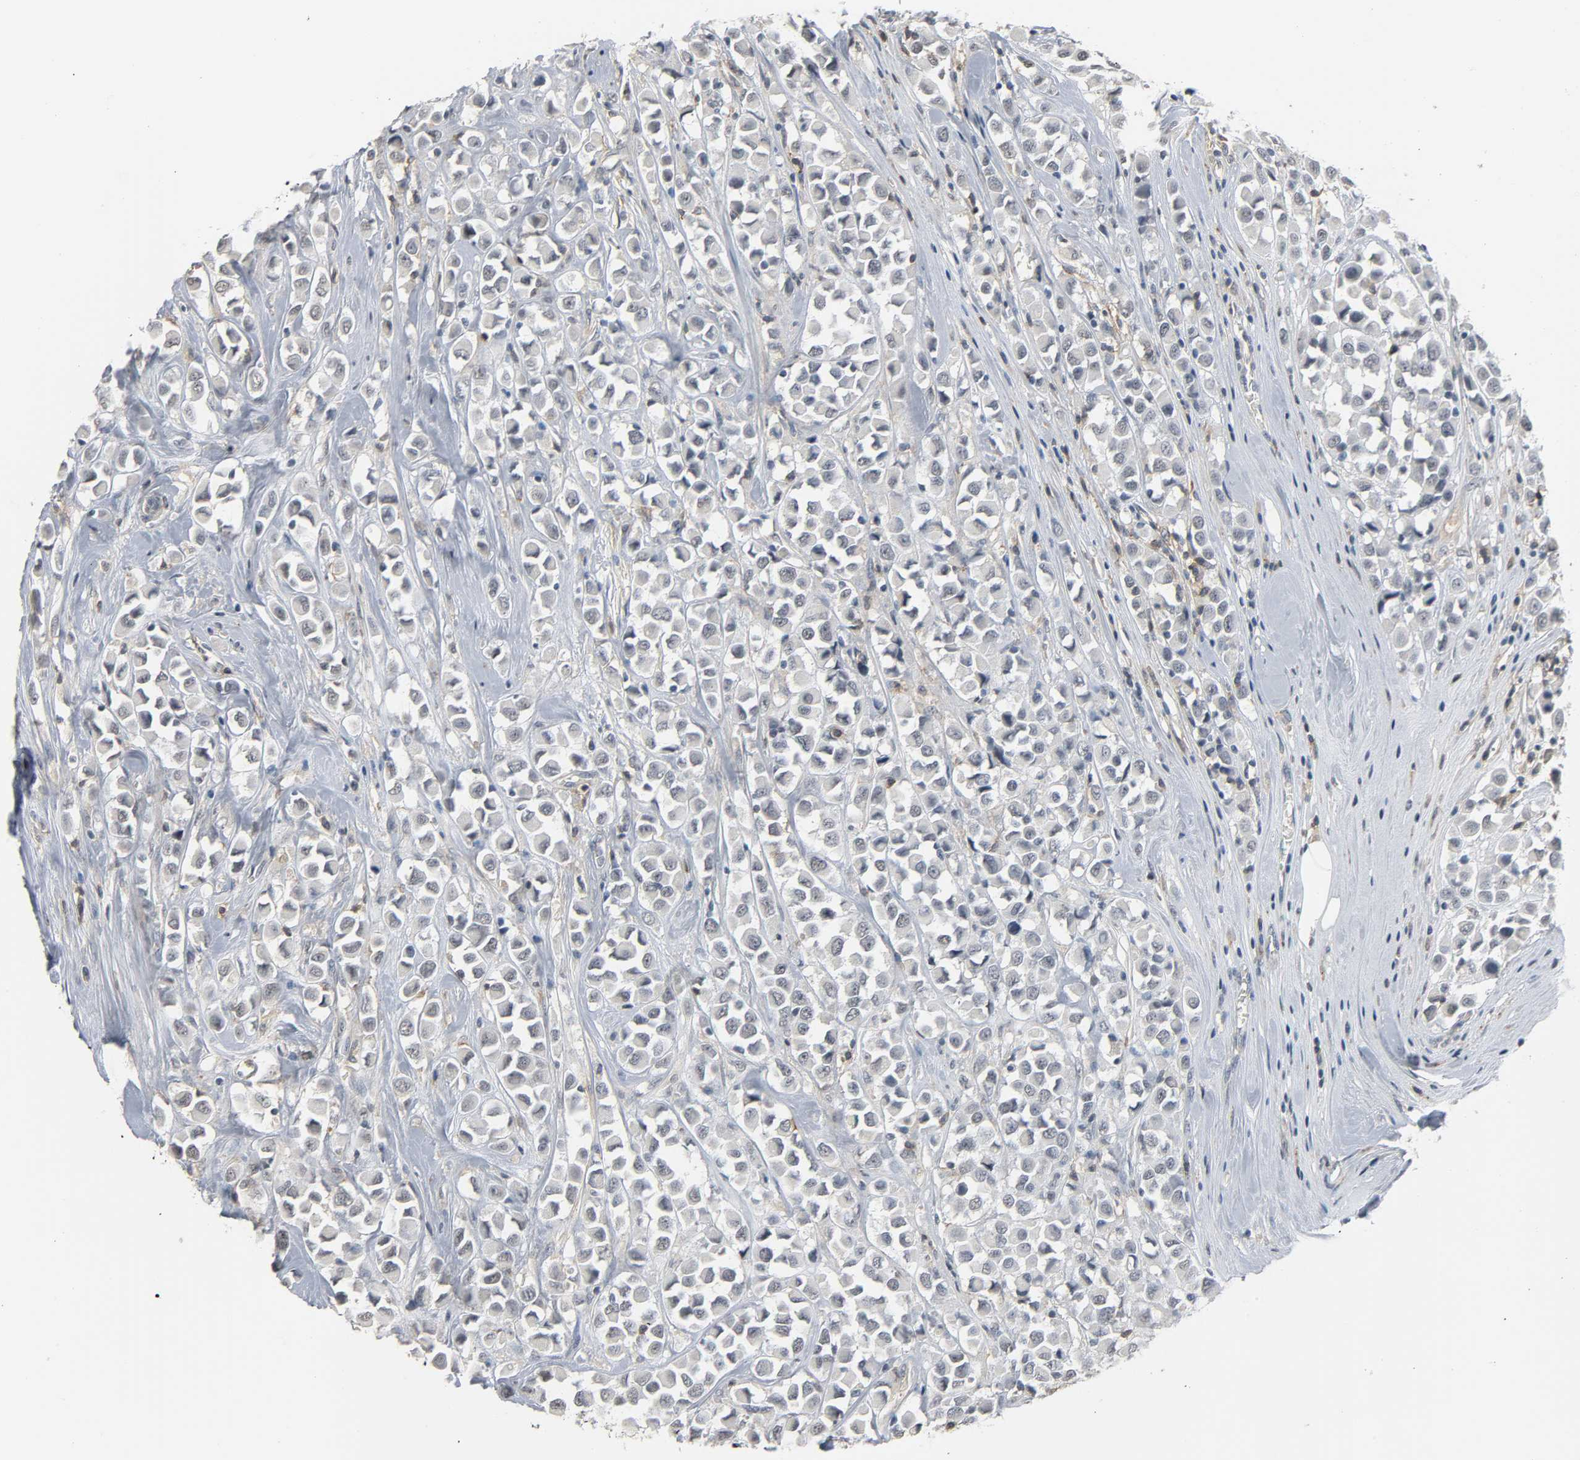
{"staining": {"intensity": "weak", "quantity": "<25%", "location": "cytoplasmic/membranous"}, "tissue": "breast cancer", "cell_type": "Tumor cells", "image_type": "cancer", "snomed": [{"axis": "morphology", "description": "Duct carcinoma"}, {"axis": "topography", "description": "Breast"}], "caption": "Tumor cells are negative for brown protein staining in breast intraductal carcinoma. (Stains: DAB IHC with hematoxylin counter stain, Microscopy: brightfield microscopy at high magnification).", "gene": "CD4", "patient": {"sex": "female", "age": 61}}